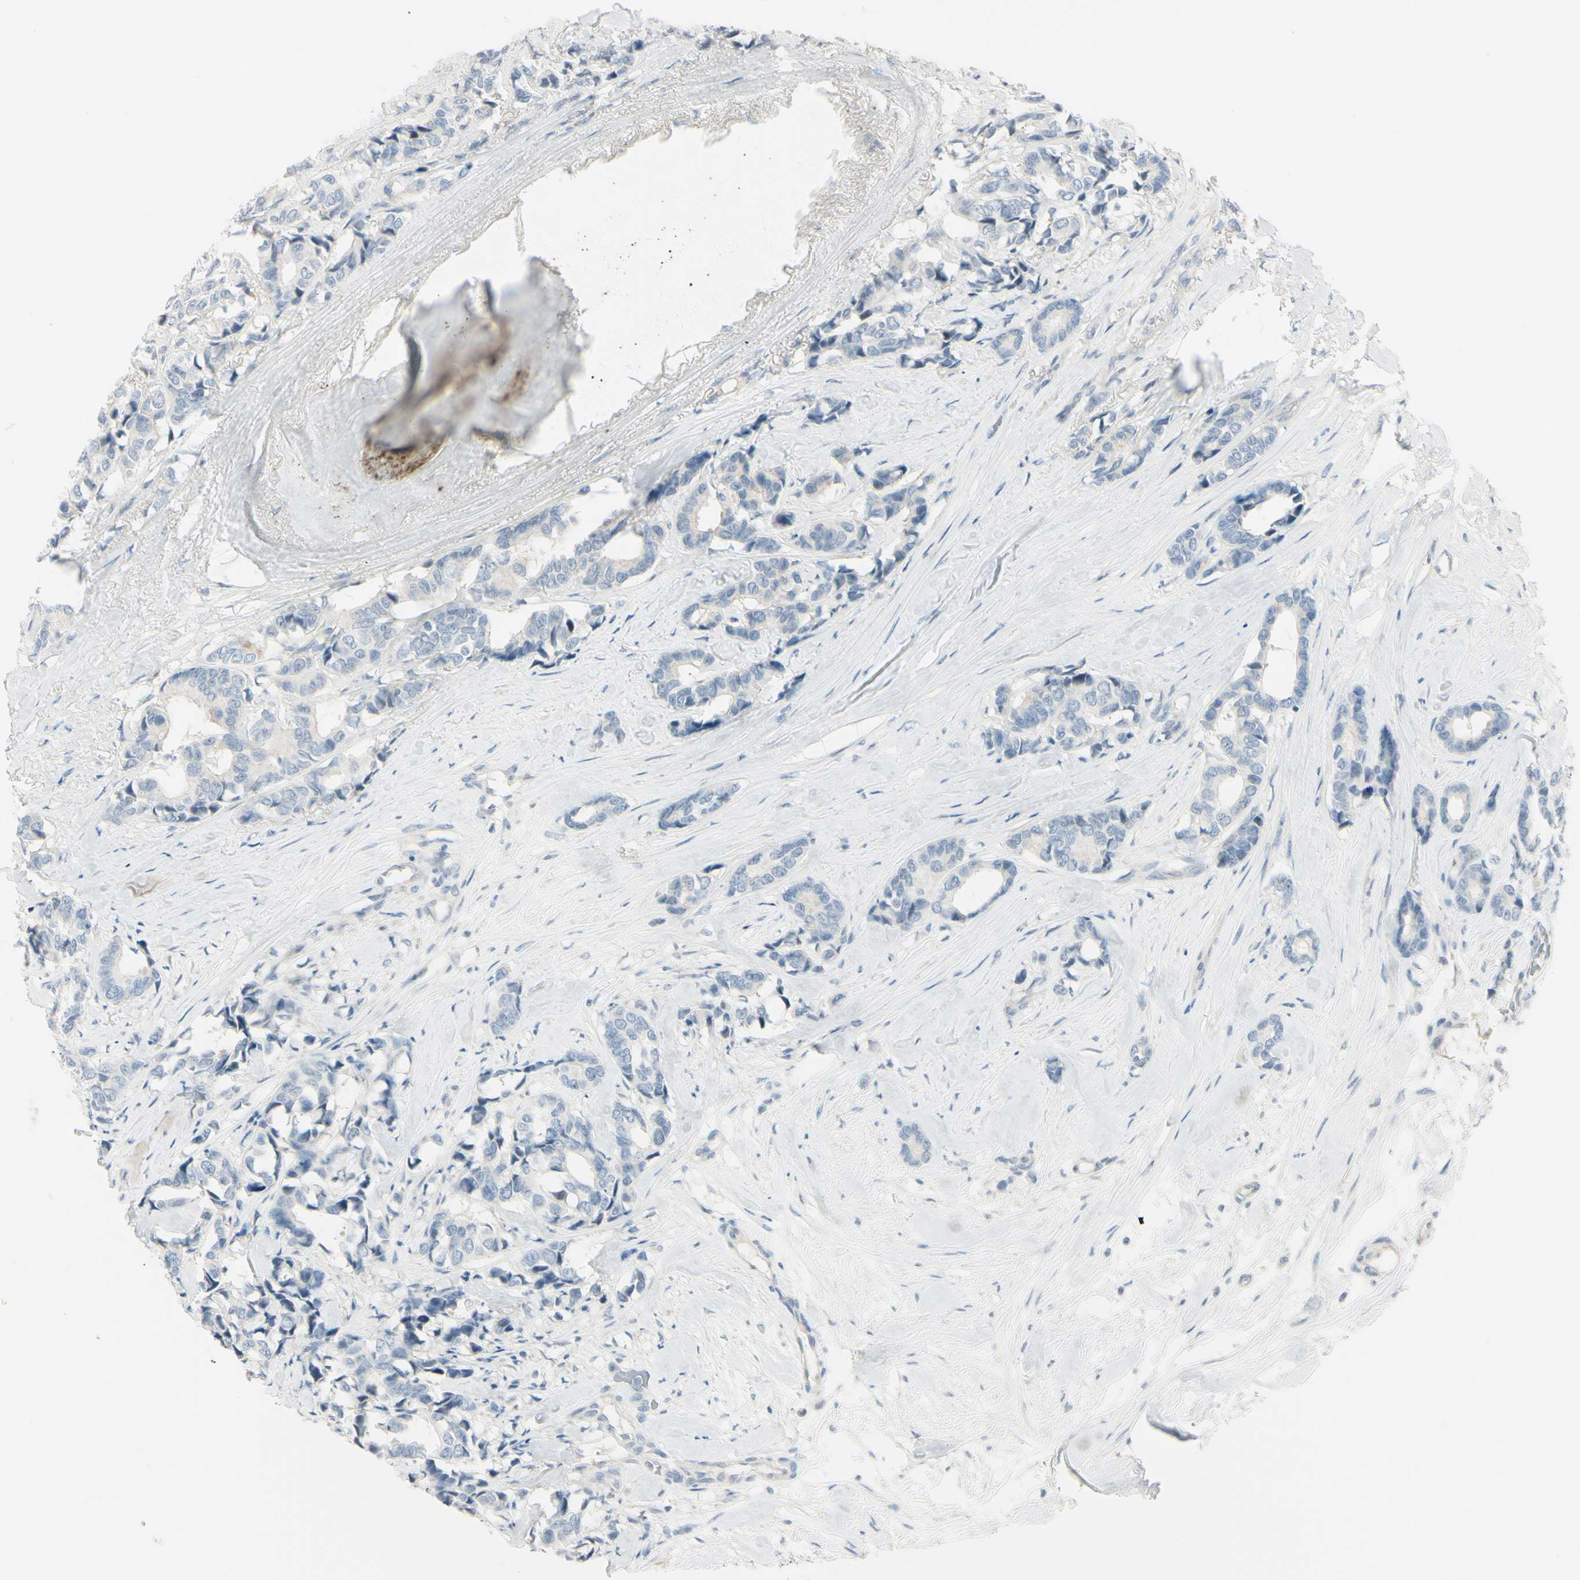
{"staining": {"intensity": "negative", "quantity": "none", "location": "none"}, "tissue": "breast cancer", "cell_type": "Tumor cells", "image_type": "cancer", "snomed": [{"axis": "morphology", "description": "Duct carcinoma"}, {"axis": "topography", "description": "Breast"}], "caption": "Tumor cells show no significant expression in breast cancer.", "gene": "ASB9", "patient": {"sex": "female", "age": 87}}